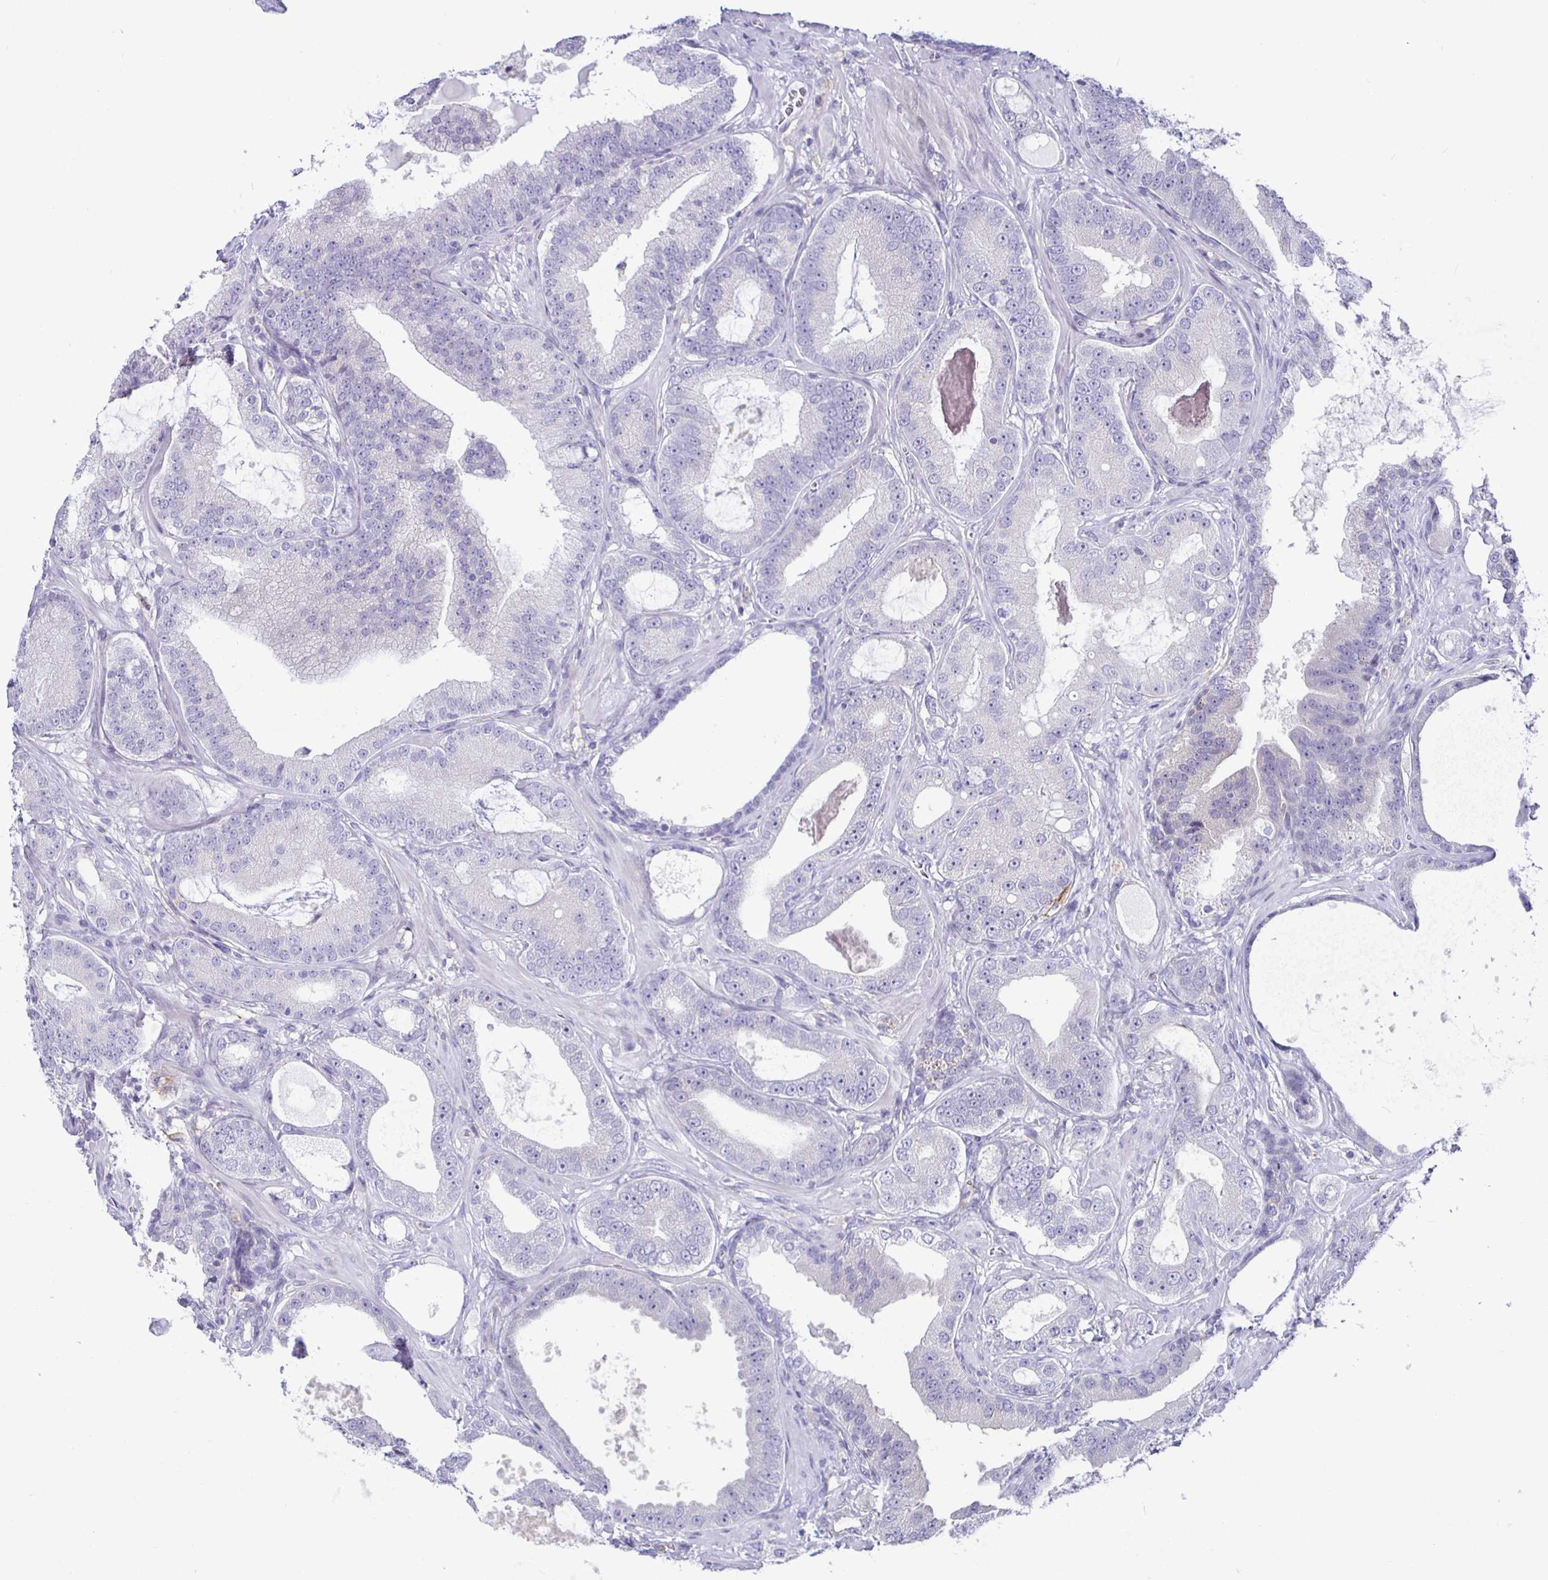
{"staining": {"intensity": "negative", "quantity": "none", "location": "none"}, "tissue": "prostate cancer", "cell_type": "Tumor cells", "image_type": "cancer", "snomed": [{"axis": "morphology", "description": "Adenocarcinoma, High grade"}, {"axis": "topography", "description": "Prostate"}], "caption": "The image exhibits no significant positivity in tumor cells of high-grade adenocarcinoma (prostate).", "gene": "SIRPA", "patient": {"sex": "male", "age": 65}}